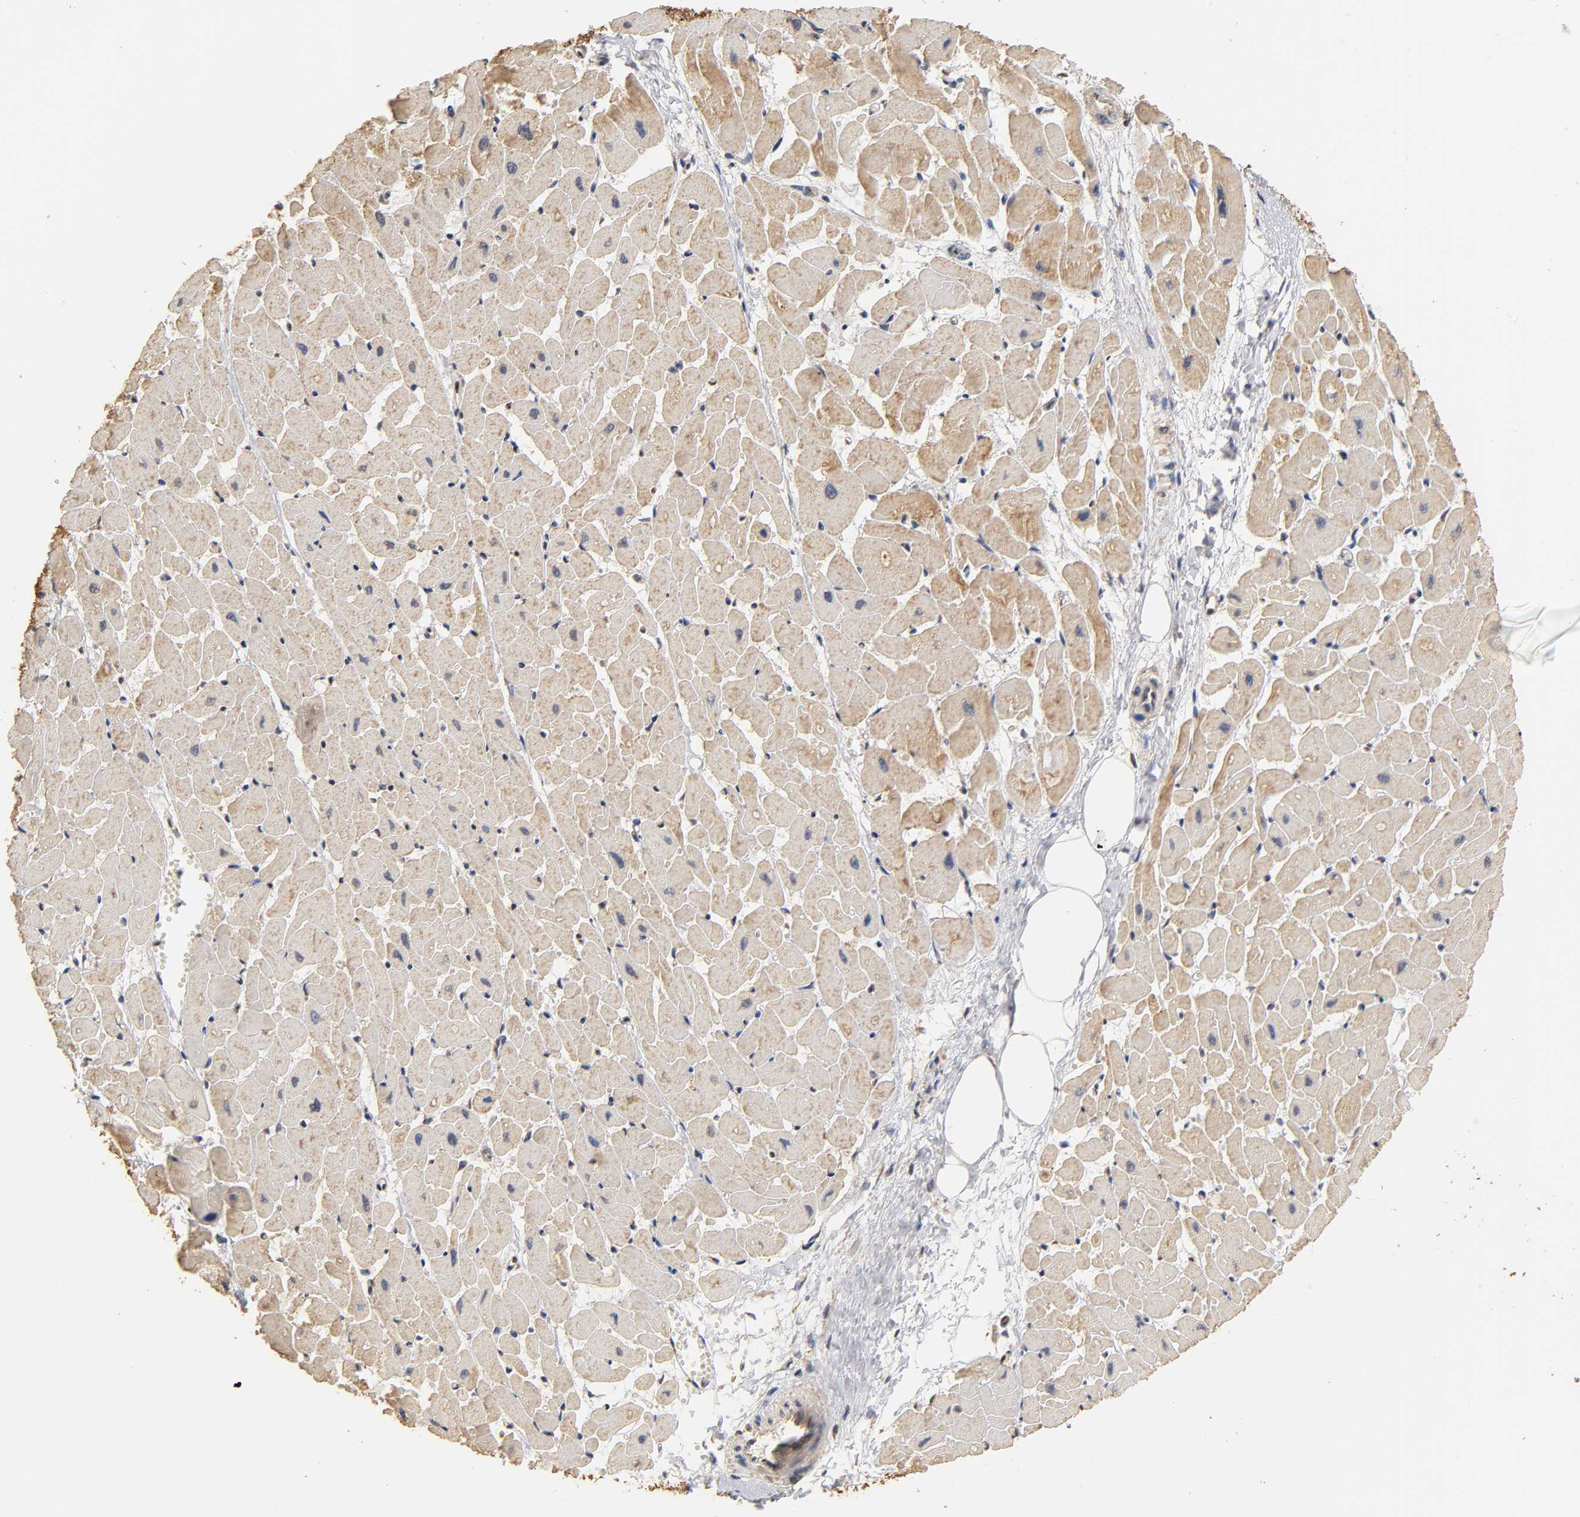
{"staining": {"intensity": "moderate", "quantity": ">75%", "location": "cytoplasmic/membranous"}, "tissue": "heart muscle", "cell_type": "Cardiomyocytes", "image_type": "normal", "snomed": [{"axis": "morphology", "description": "Normal tissue, NOS"}, {"axis": "topography", "description": "Heart"}], "caption": "A brown stain highlights moderate cytoplasmic/membranous staining of a protein in cardiomyocytes of normal heart muscle.", "gene": "PKN1", "patient": {"sex": "female", "age": 19}}